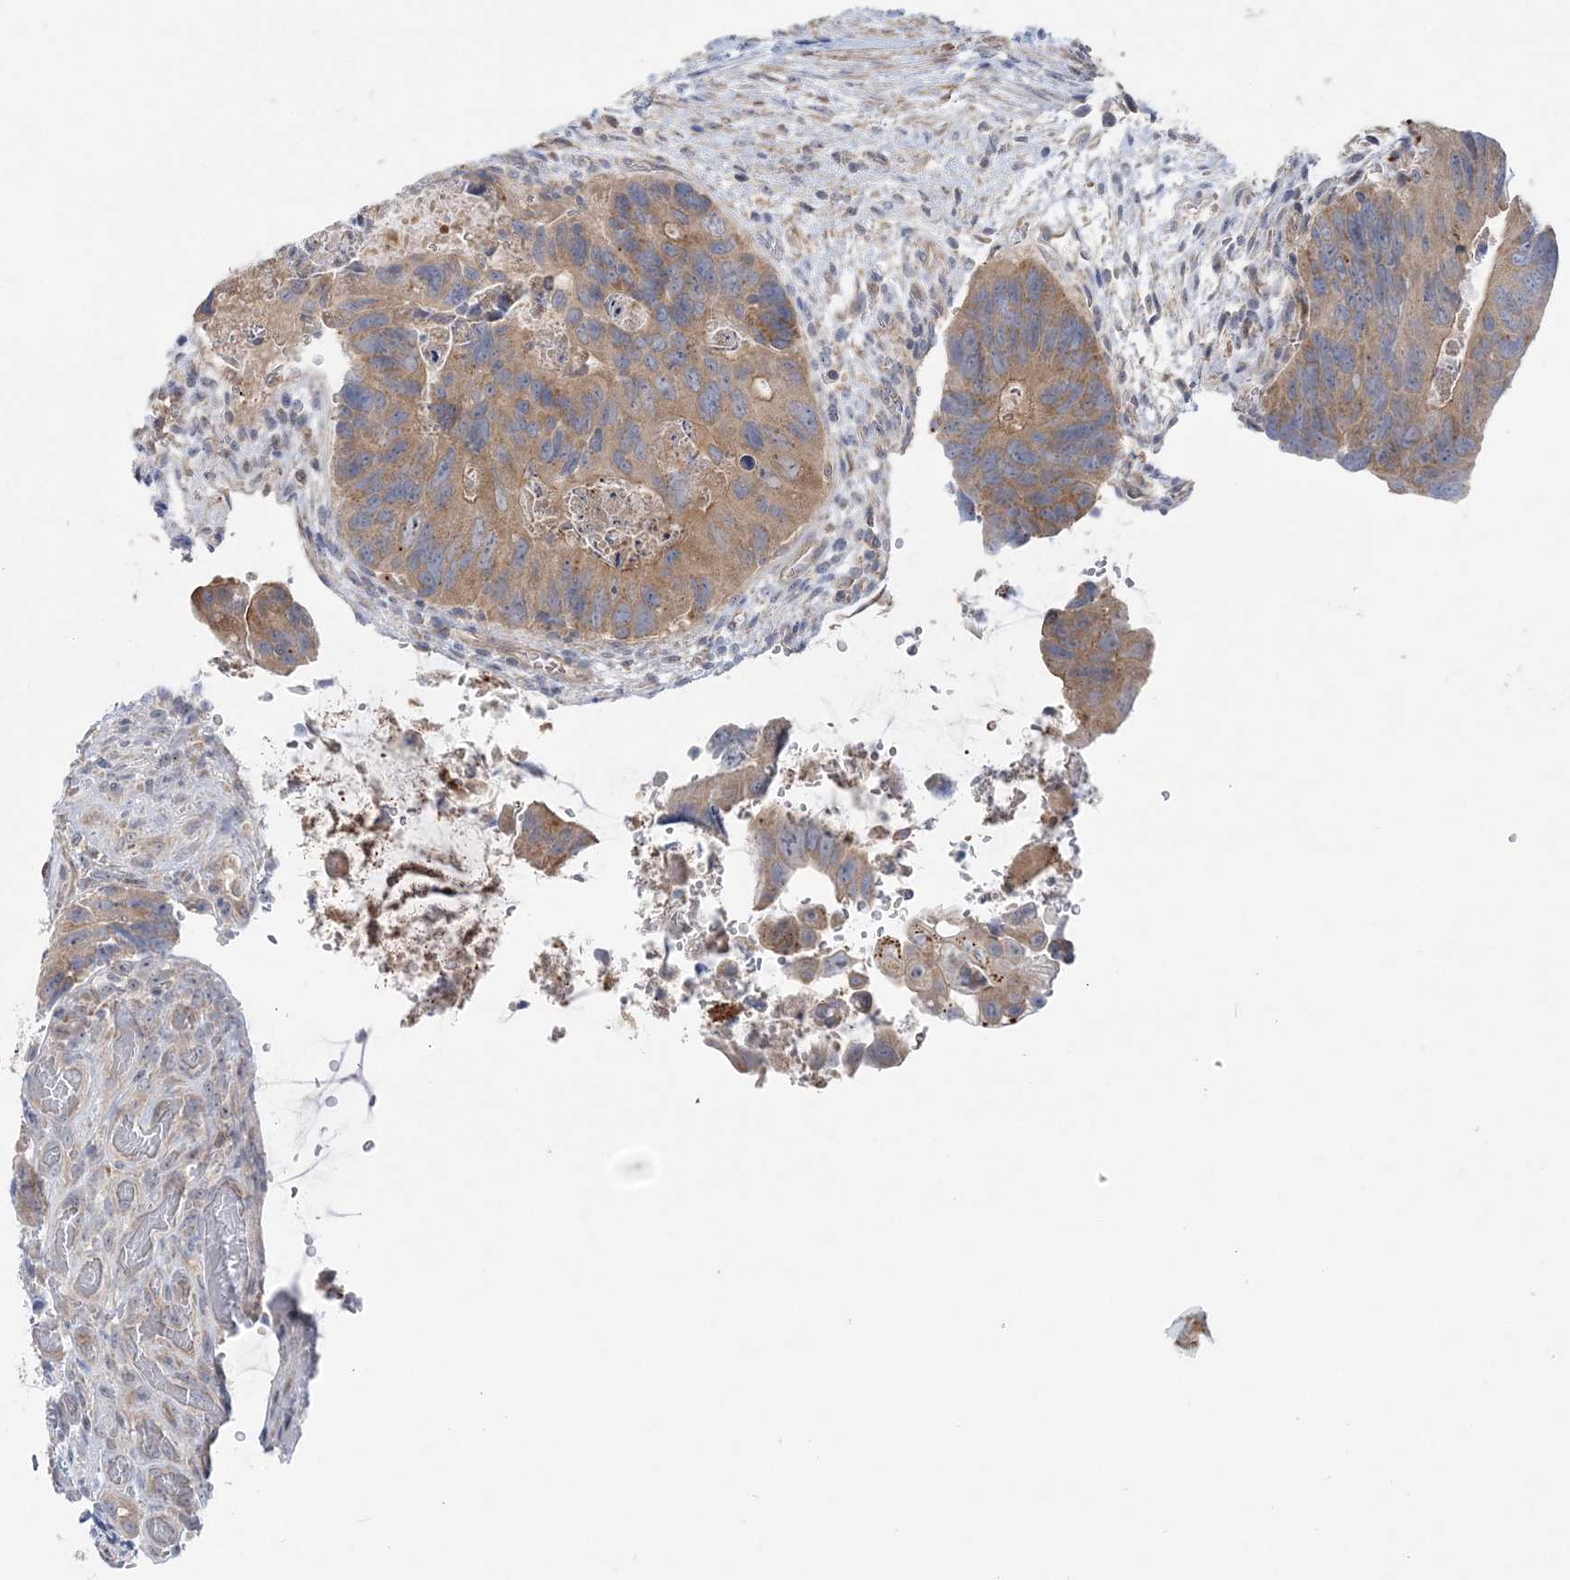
{"staining": {"intensity": "moderate", "quantity": ">75%", "location": "cytoplasmic/membranous"}, "tissue": "colorectal cancer", "cell_type": "Tumor cells", "image_type": "cancer", "snomed": [{"axis": "morphology", "description": "Adenocarcinoma, NOS"}, {"axis": "topography", "description": "Rectum"}], "caption": "Tumor cells reveal medium levels of moderate cytoplasmic/membranous staining in approximately >75% of cells in colorectal cancer (adenocarcinoma).", "gene": "MMADHC", "patient": {"sex": "male", "age": 63}}